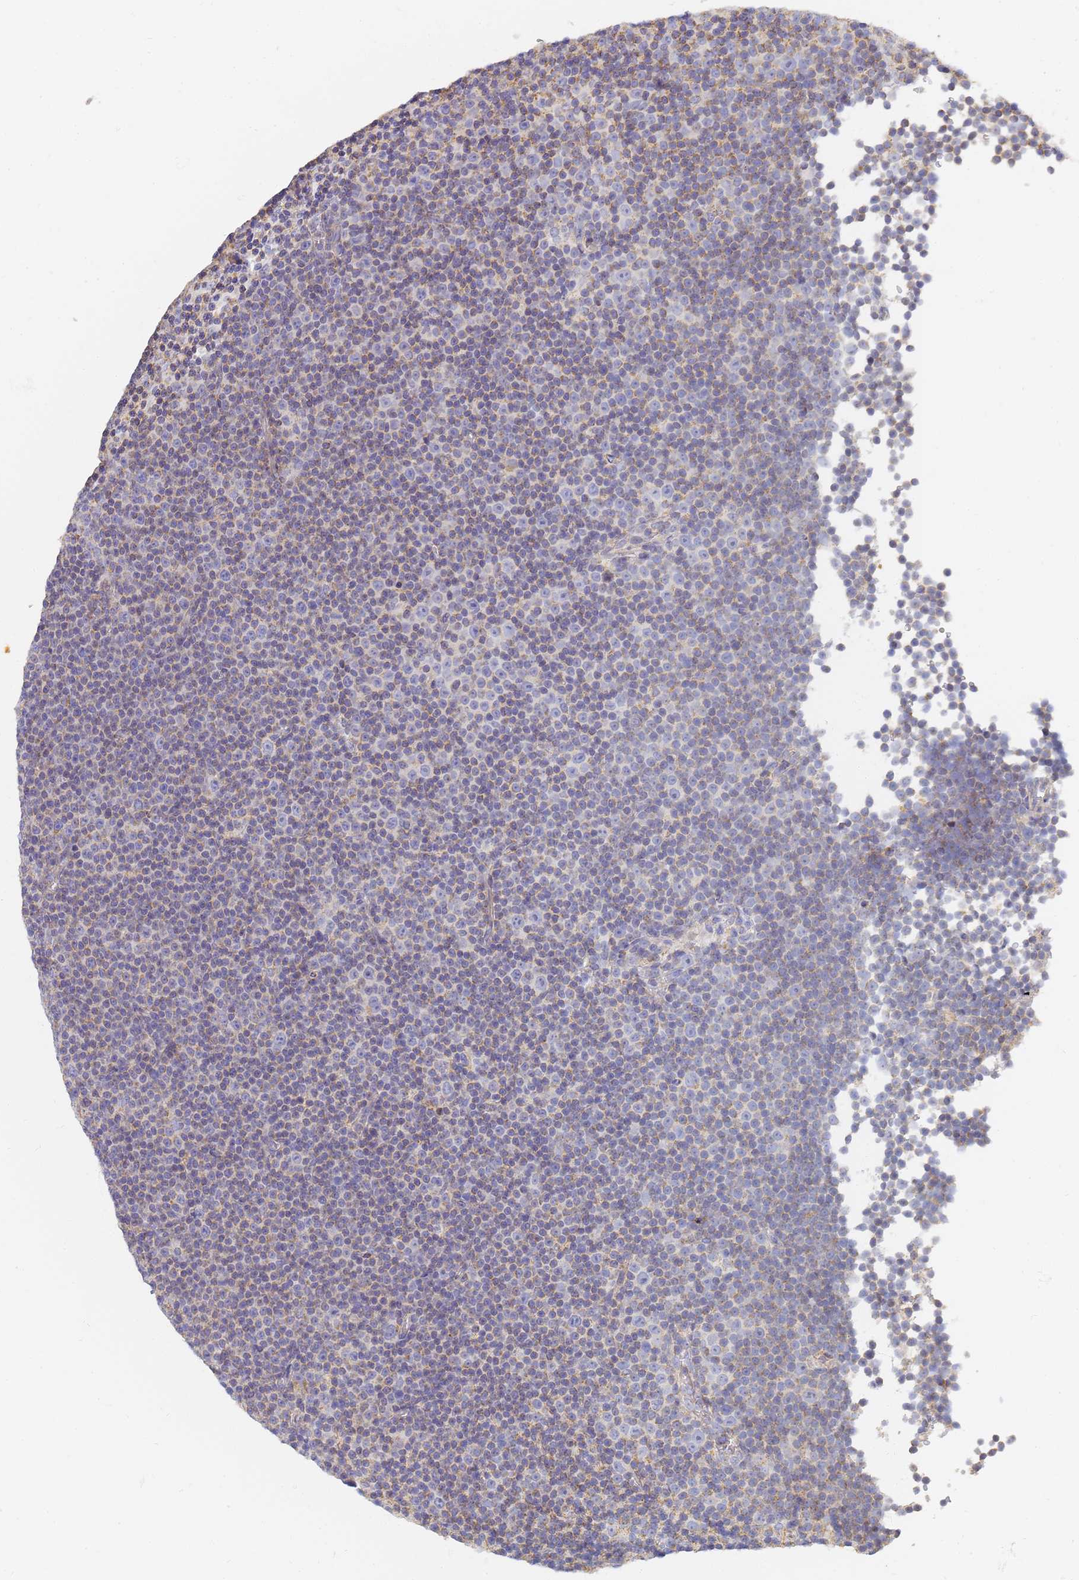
{"staining": {"intensity": "moderate", "quantity": "<25%", "location": "cytoplasmic/membranous"}, "tissue": "lymphoma", "cell_type": "Tumor cells", "image_type": "cancer", "snomed": [{"axis": "morphology", "description": "Malignant lymphoma, non-Hodgkin's type, Low grade"}, {"axis": "topography", "description": "Lymph node"}], "caption": "A low amount of moderate cytoplasmic/membranous expression is identified in approximately <25% of tumor cells in lymphoma tissue. Immunohistochemistry (ihc) stains the protein in brown and the nuclei are stained blue.", "gene": "UTP23", "patient": {"sex": "female", "age": 67}}